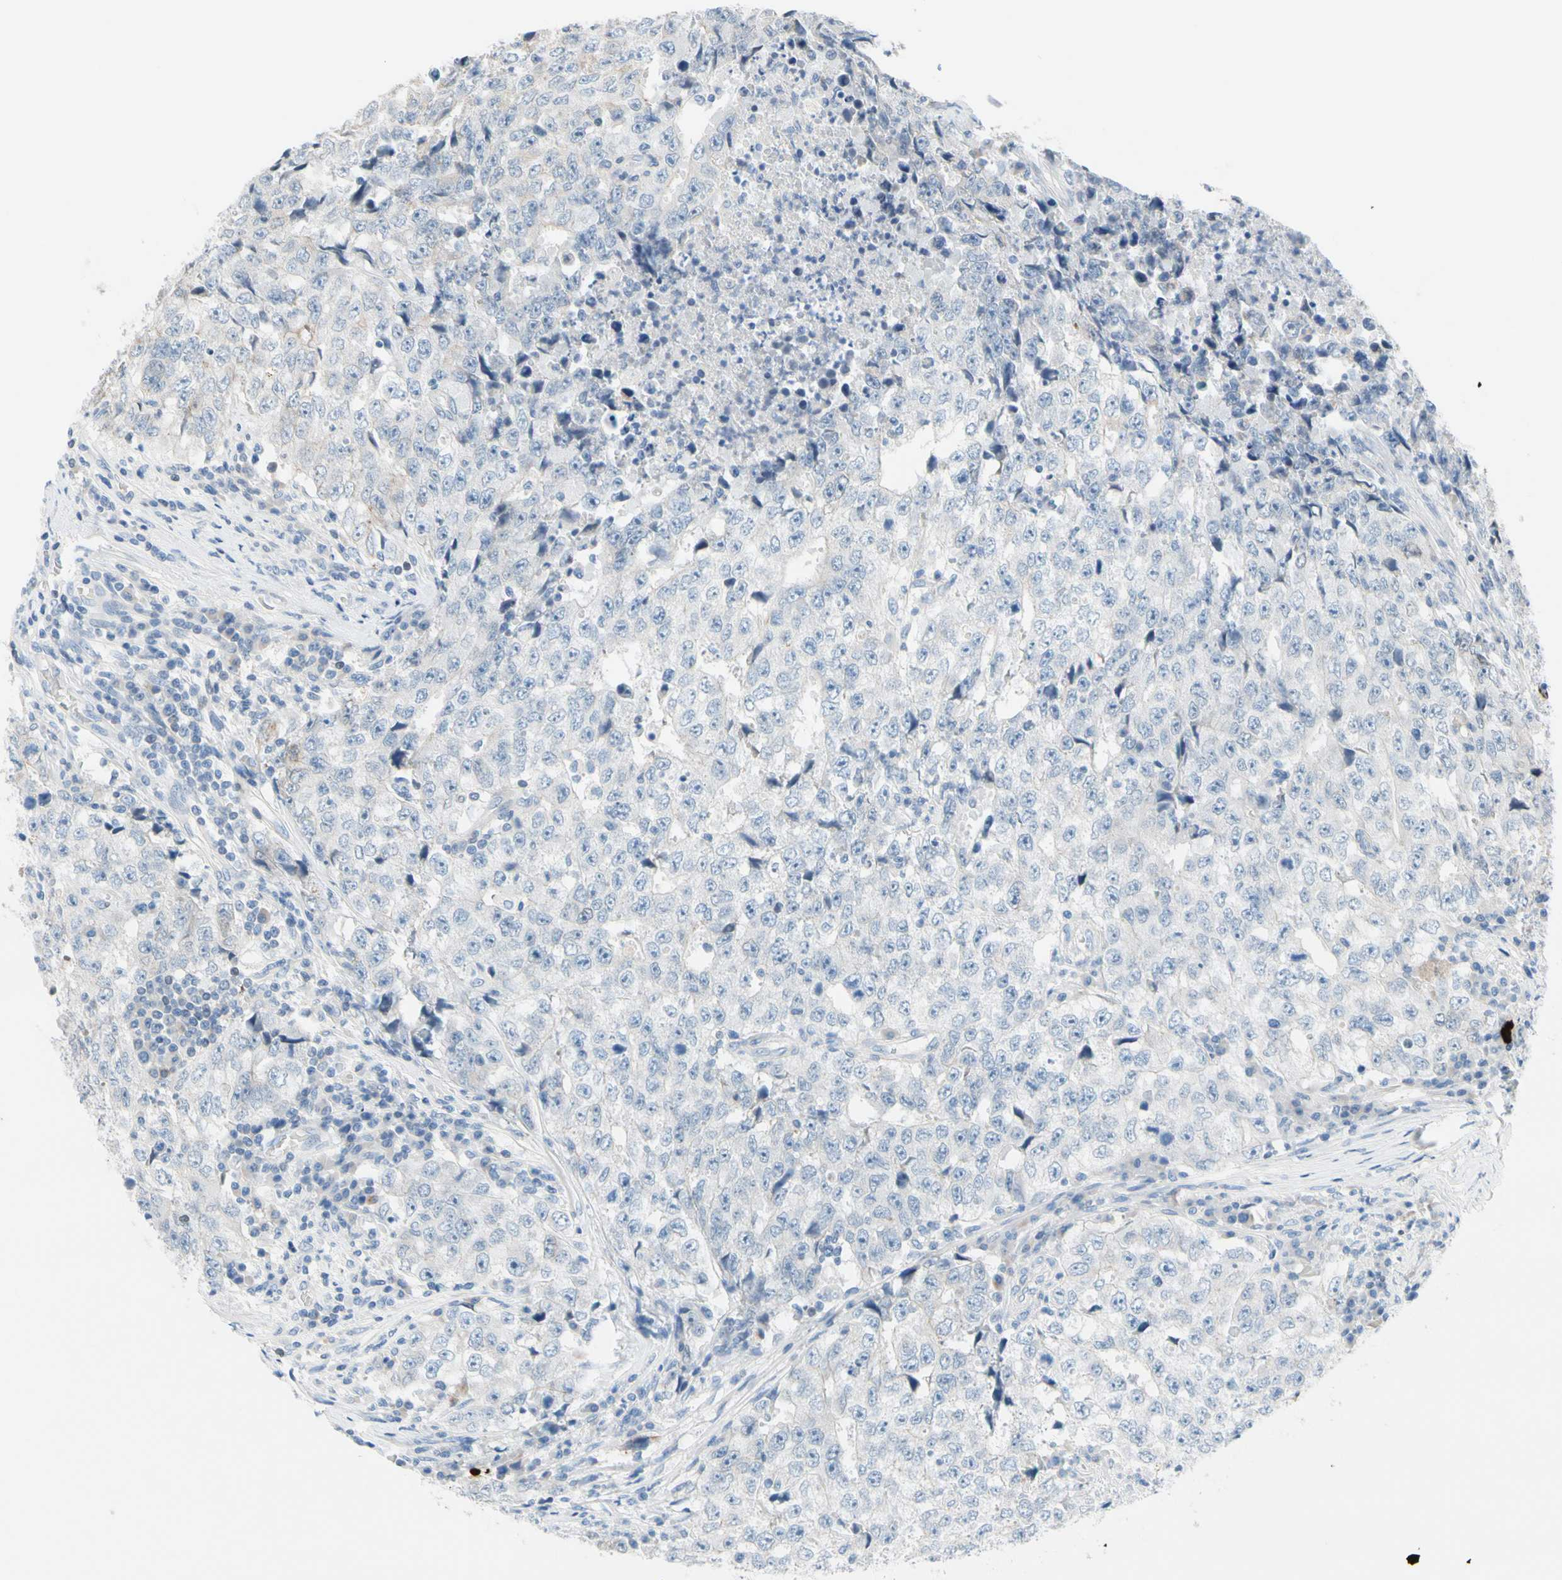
{"staining": {"intensity": "weak", "quantity": "<25%", "location": "cytoplasmic/membranous"}, "tissue": "testis cancer", "cell_type": "Tumor cells", "image_type": "cancer", "snomed": [{"axis": "morphology", "description": "Necrosis, NOS"}, {"axis": "morphology", "description": "Carcinoma, Embryonal, NOS"}, {"axis": "topography", "description": "Testis"}], "caption": "Protein analysis of testis cancer (embryonal carcinoma) demonstrates no significant expression in tumor cells. (Brightfield microscopy of DAB immunohistochemistry at high magnification).", "gene": "ZNF132", "patient": {"sex": "male", "age": 19}}